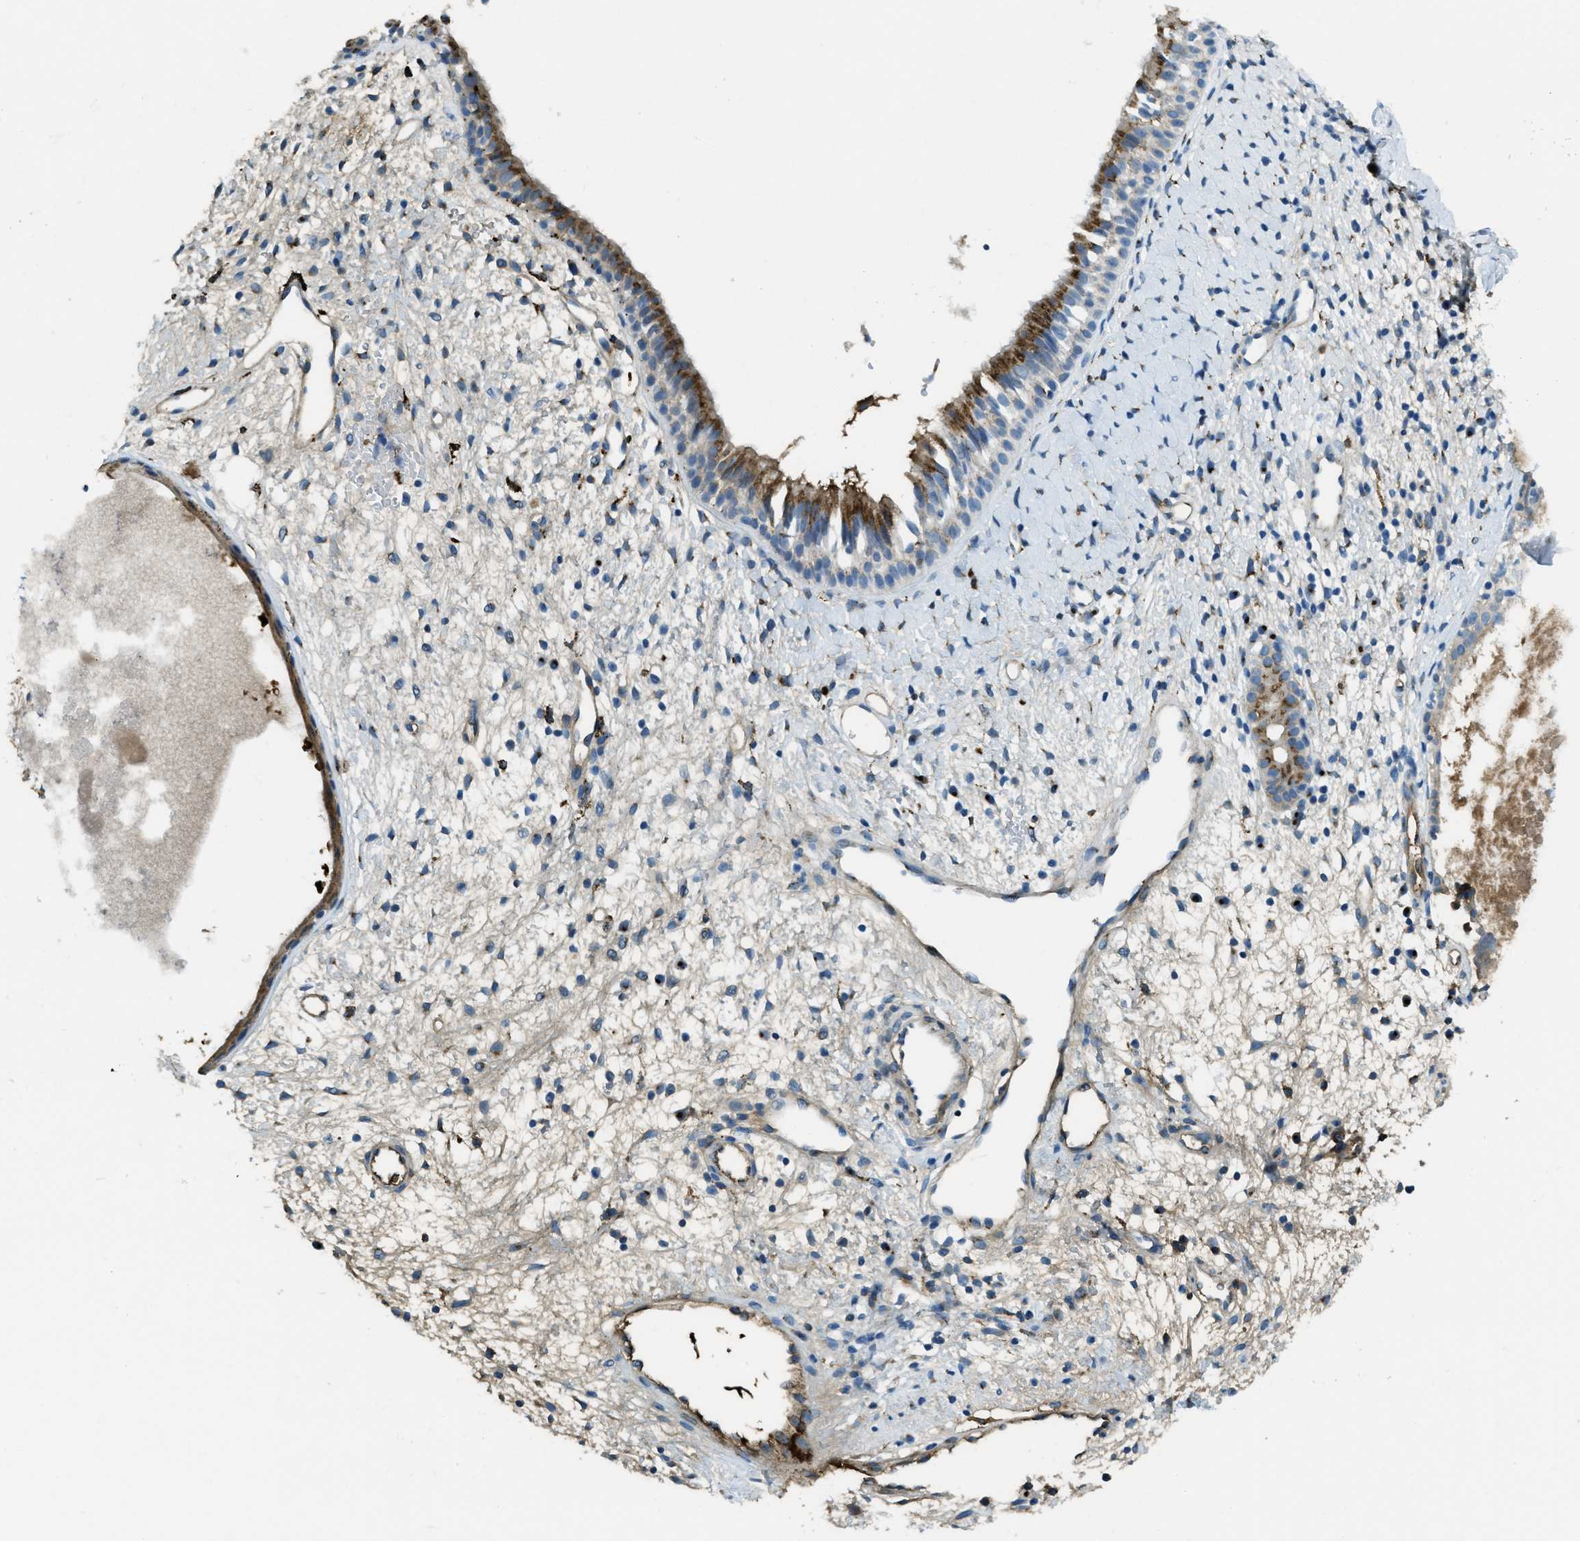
{"staining": {"intensity": "moderate", "quantity": ">75%", "location": "cytoplasmic/membranous"}, "tissue": "nasopharynx", "cell_type": "Respiratory epithelial cells", "image_type": "normal", "snomed": [{"axis": "morphology", "description": "Normal tissue, NOS"}, {"axis": "topography", "description": "Nasopharynx"}], "caption": "Brown immunohistochemical staining in normal human nasopharynx reveals moderate cytoplasmic/membranous expression in approximately >75% of respiratory epithelial cells. Nuclei are stained in blue.", "gene": "TRIM59", "patient": {"sex": "male", "age": 22}}